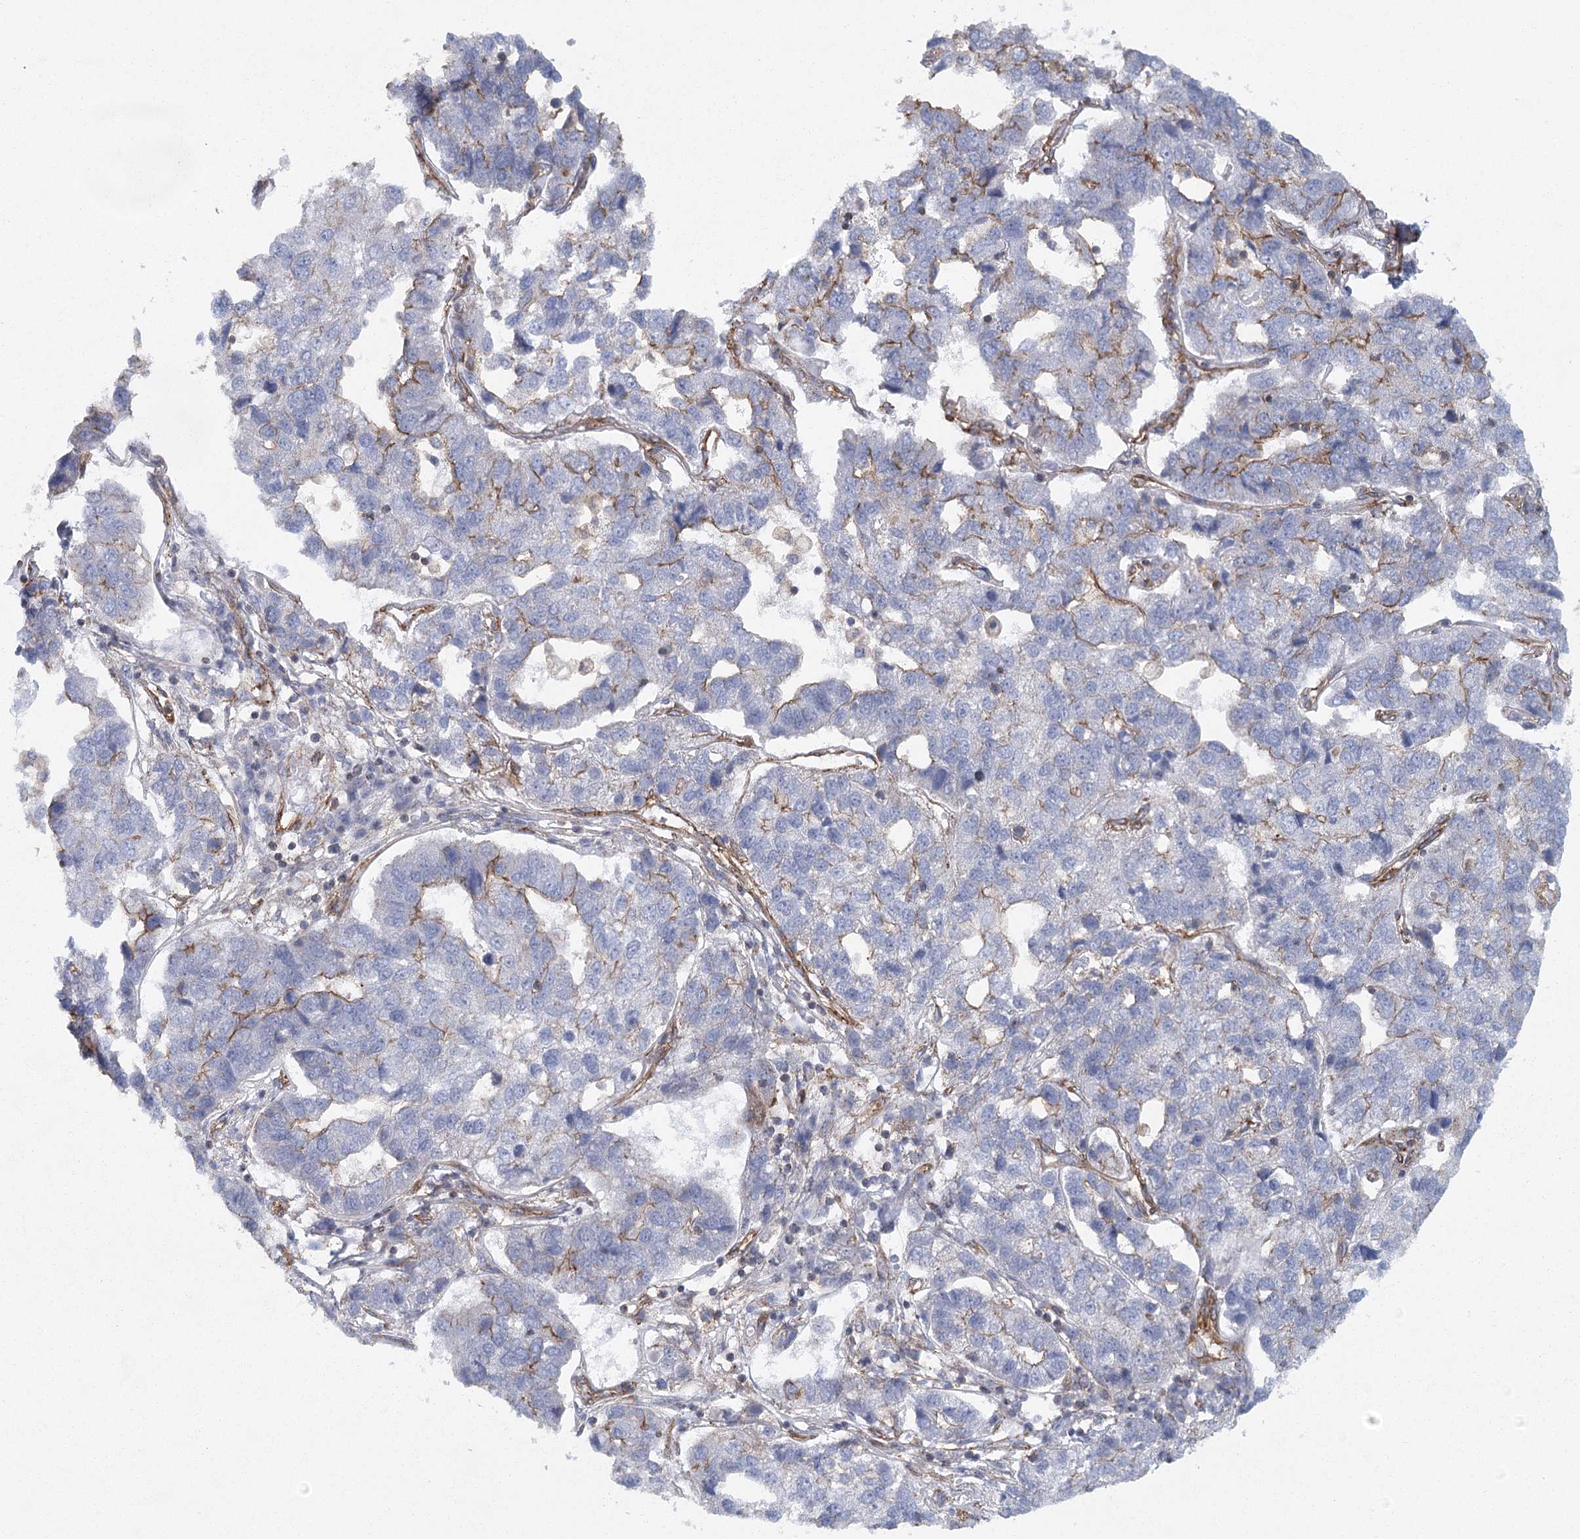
{"staining": {"intensity": "moderate", "quantity": "<25%", "location": "cytoplasmic/membranous"}, "tissue": "pancreatic cancer", "cell_type": "Tumor cells", "image_type": "cancer", "snomed": [{"axis": "morphology", "description": "Adenocarcinoma, NOS"}, {"axis": "topography", "description": "Pancreas"}], "caption": "Tumor cells exhibit low levels of moderate cytoplasmic/membranous expression in about <25% of cells in adenocarcinoma (pancreatic).", "gene": "IFT46", "patient": {"sex": "female", "age": 61}}